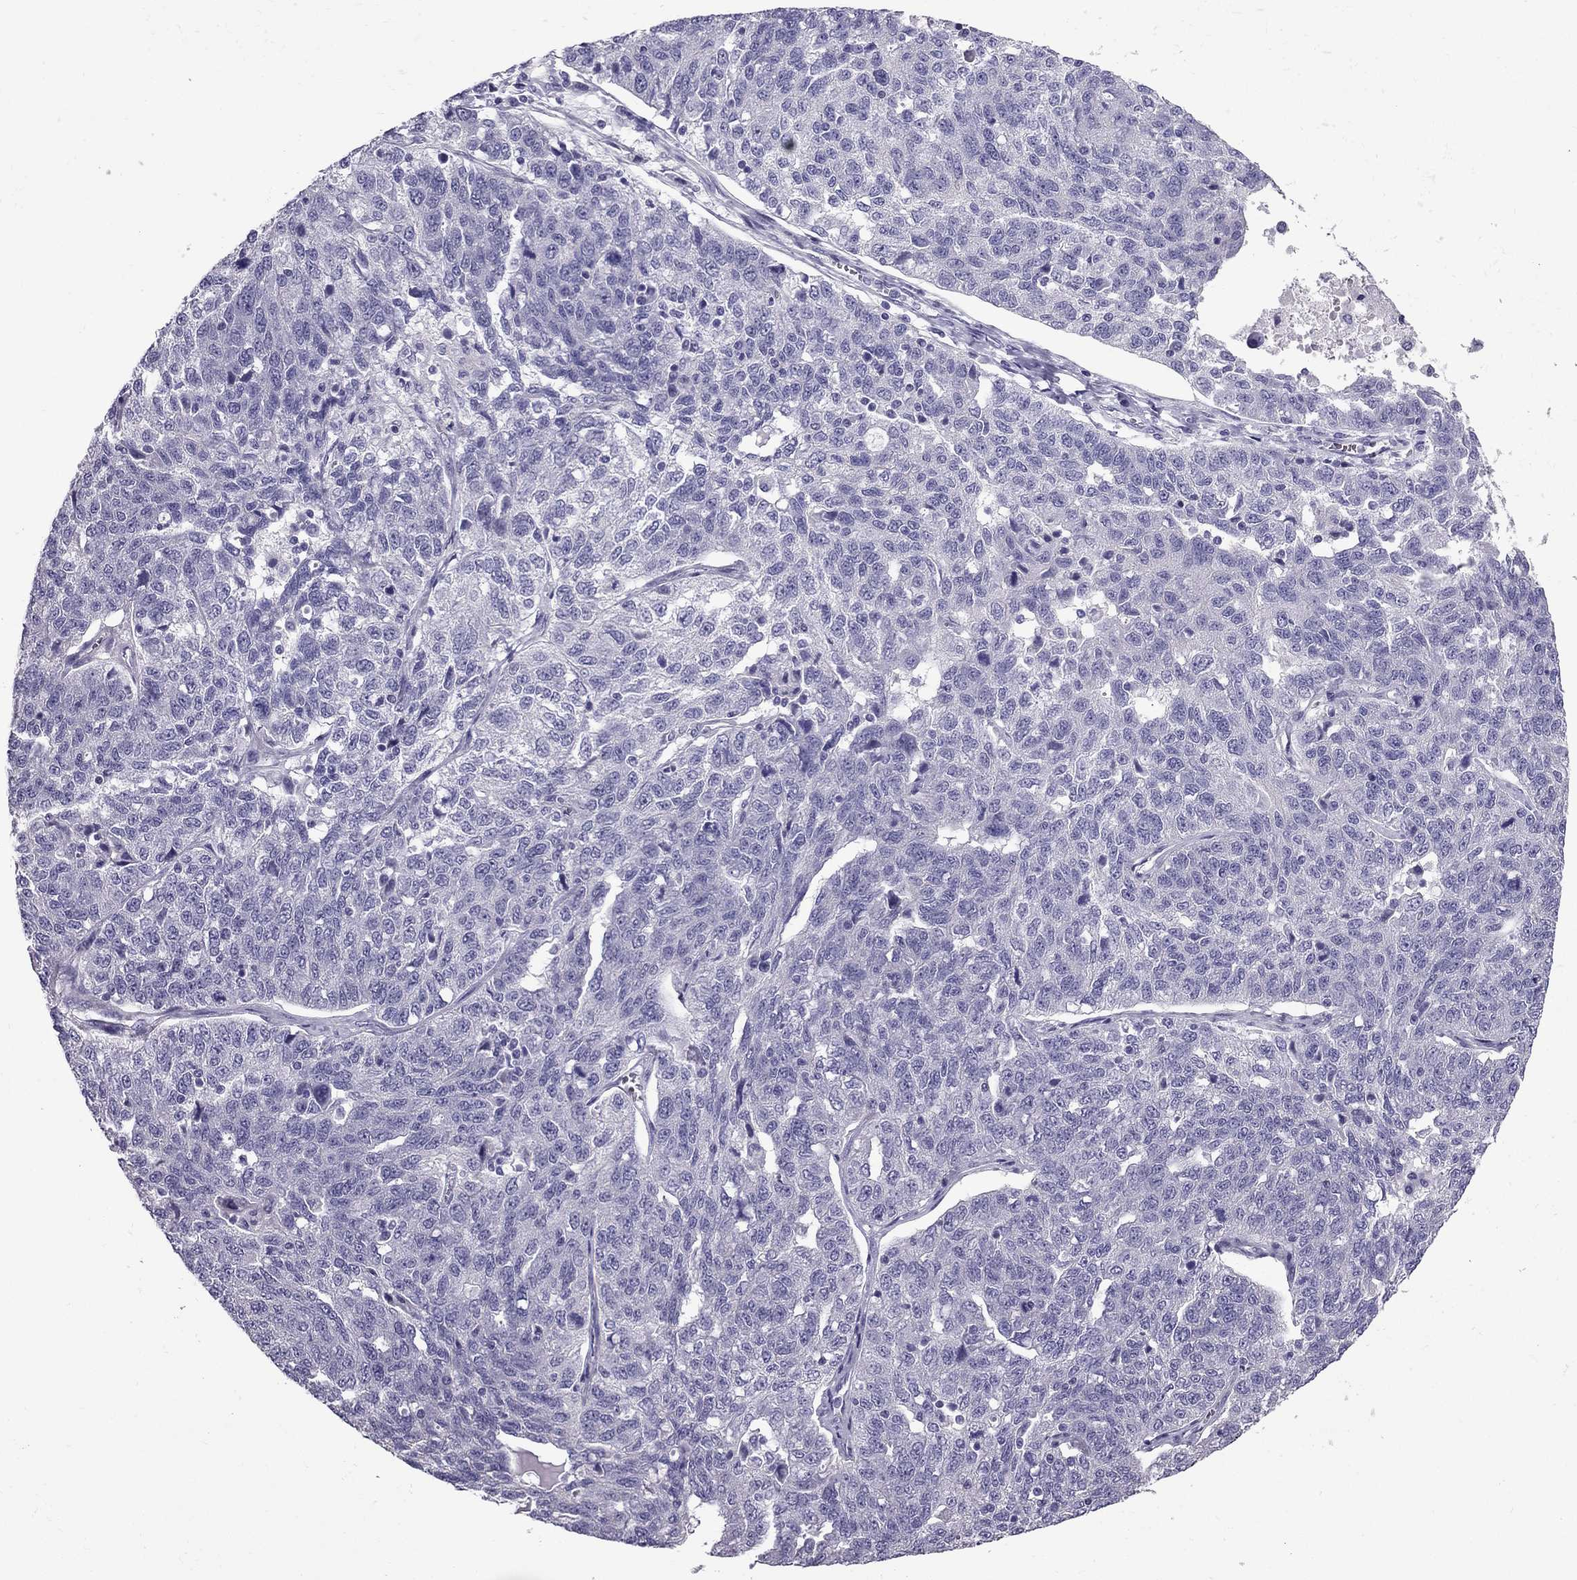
{"staining": {"intensity": "negative", "quantity": "none", "location": "none"}, "tissue": "ovarian cancer", "cell_type": "Tumor cells", "image_type": "cancer", "snomed": [{"axis": "morphology", "description": "Cystadenocarcinoma, serous, NOS"}, {"axis": "topography", "description": "Ovary"}], "caption": "The immunohistochemistry (IHC) micrograph has no significant staining in tumor cells of ovarian cancer tissue. (DAB (3,3'-diaminobenzidine) IHC visualized using brightfield microscopy, high magnification).", "gene": "PDE6A", "patient": {"sex": "female", "age": 71}}